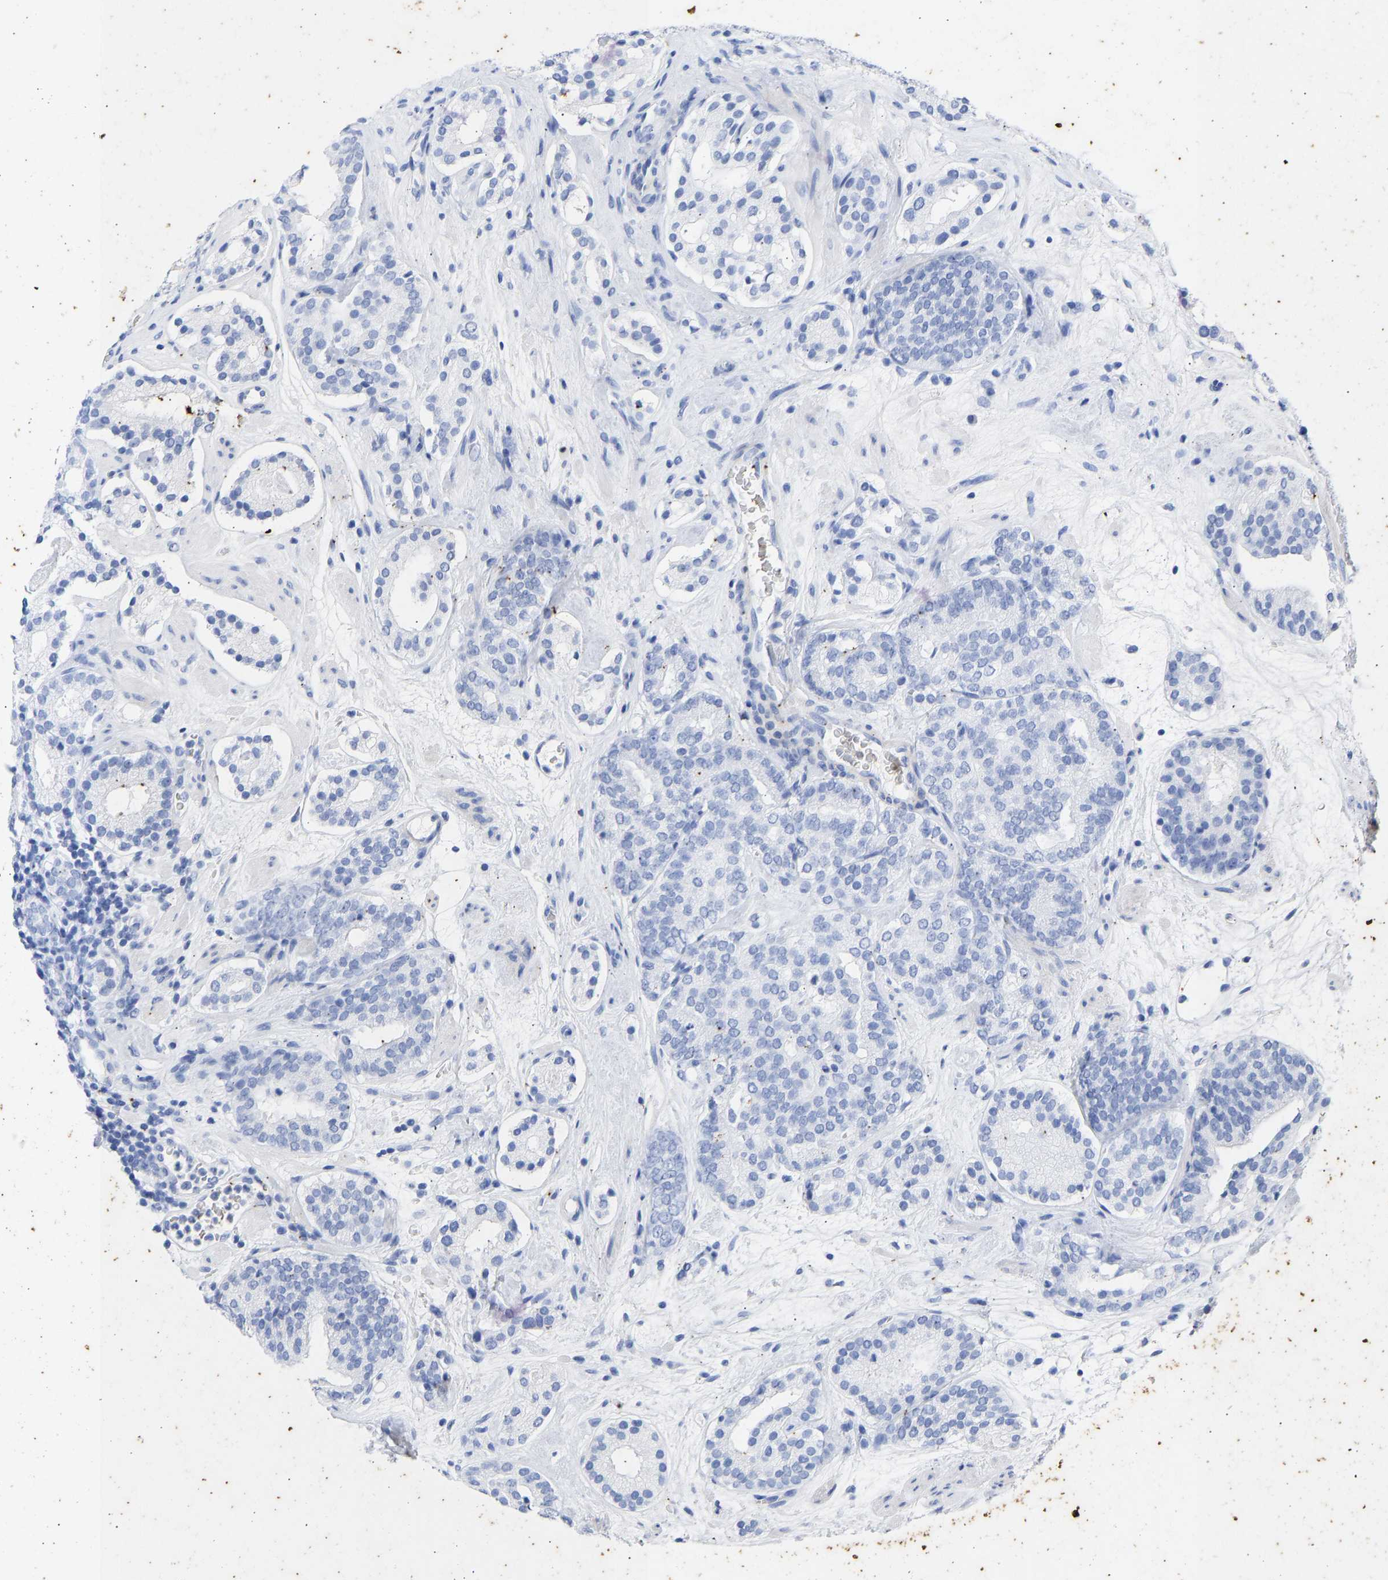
{"staining": {"intensity": "negative", "quantity": "none", "location": "none"}, "tissue": "prostate cancer", "cell_type": "Tumor cells", "image_type": "cancer", "snomed": [{"axis": "morphology", "description": "Adenocarcinoma, Low grade"}, {"axis": "topography", "description": "Prostate"}], "caption": "An image of human prostate cancer (adenocarcinoma (low-grade)) is negative for staining in tumor cells. Brightfield microscopy of immunohistochemistry stained with DAB (brown) and hematoxylin (blue), captured at high magnification.", "gene": "KRT1", "patient": {"sex": "male", "age": 69}}